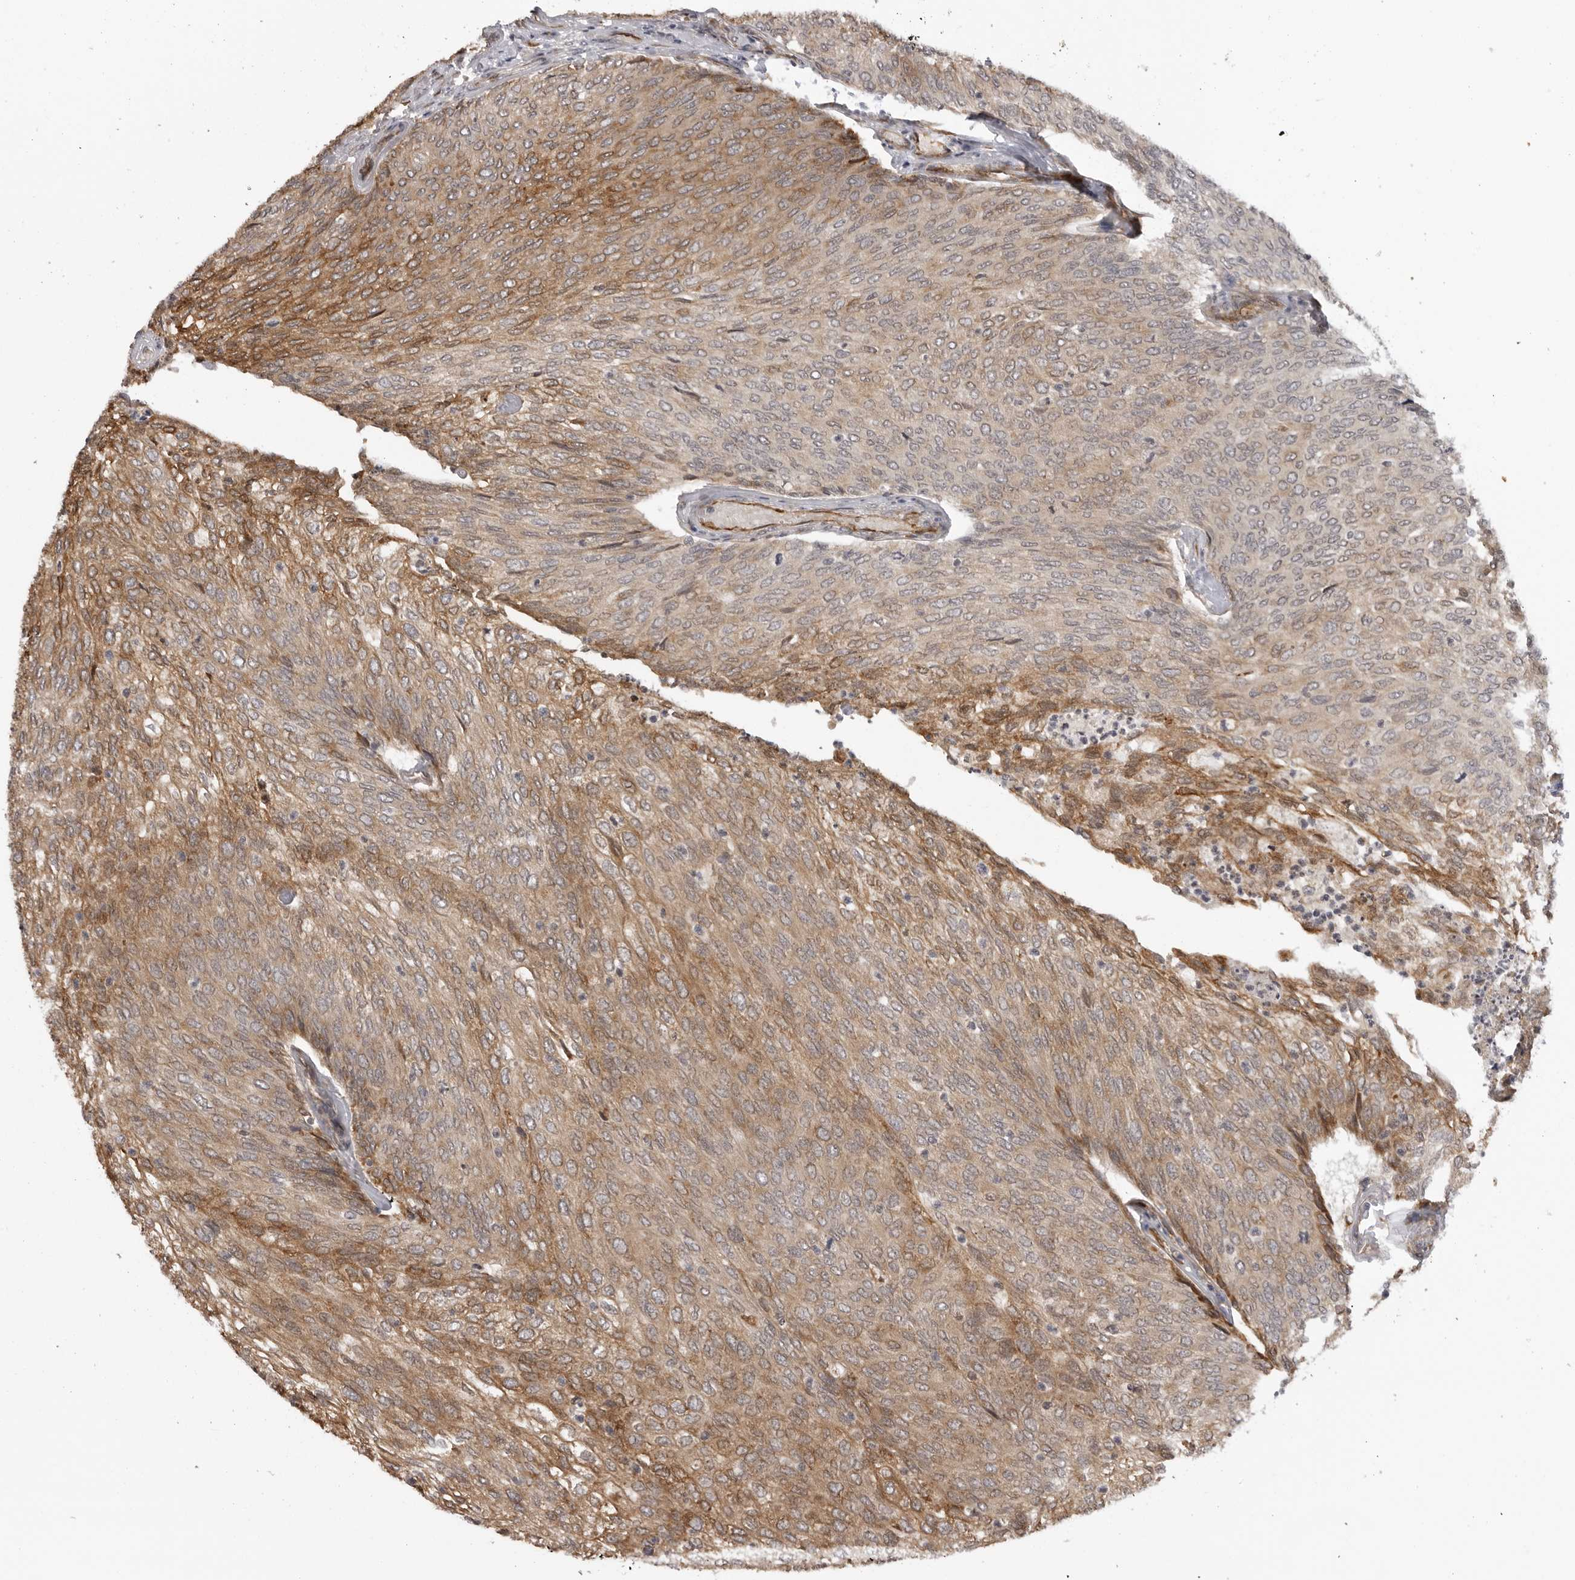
{"staining": {"intensity": "moderate", "quantity": ">75%", "location": "cytoplasmic/membranous"}, "tissue": "urothelial cancer", "cell_type": "Tumor cells", "image_type": "cancer", "snomed": [{"axis": "morphology", "description": "Urothelial carcinoma, Low grade"}, {"axis": "topography", "description": "Urinary bladder"}], "caption": "Moderate cytoplasmic/membranous positivity for a protein is present in about >75% of tumor cells of low-grade urothelial carcinoma using immunohistochemistry.", "gene": "DNAH14", "patient": {"sex": "female", "age": 79}}